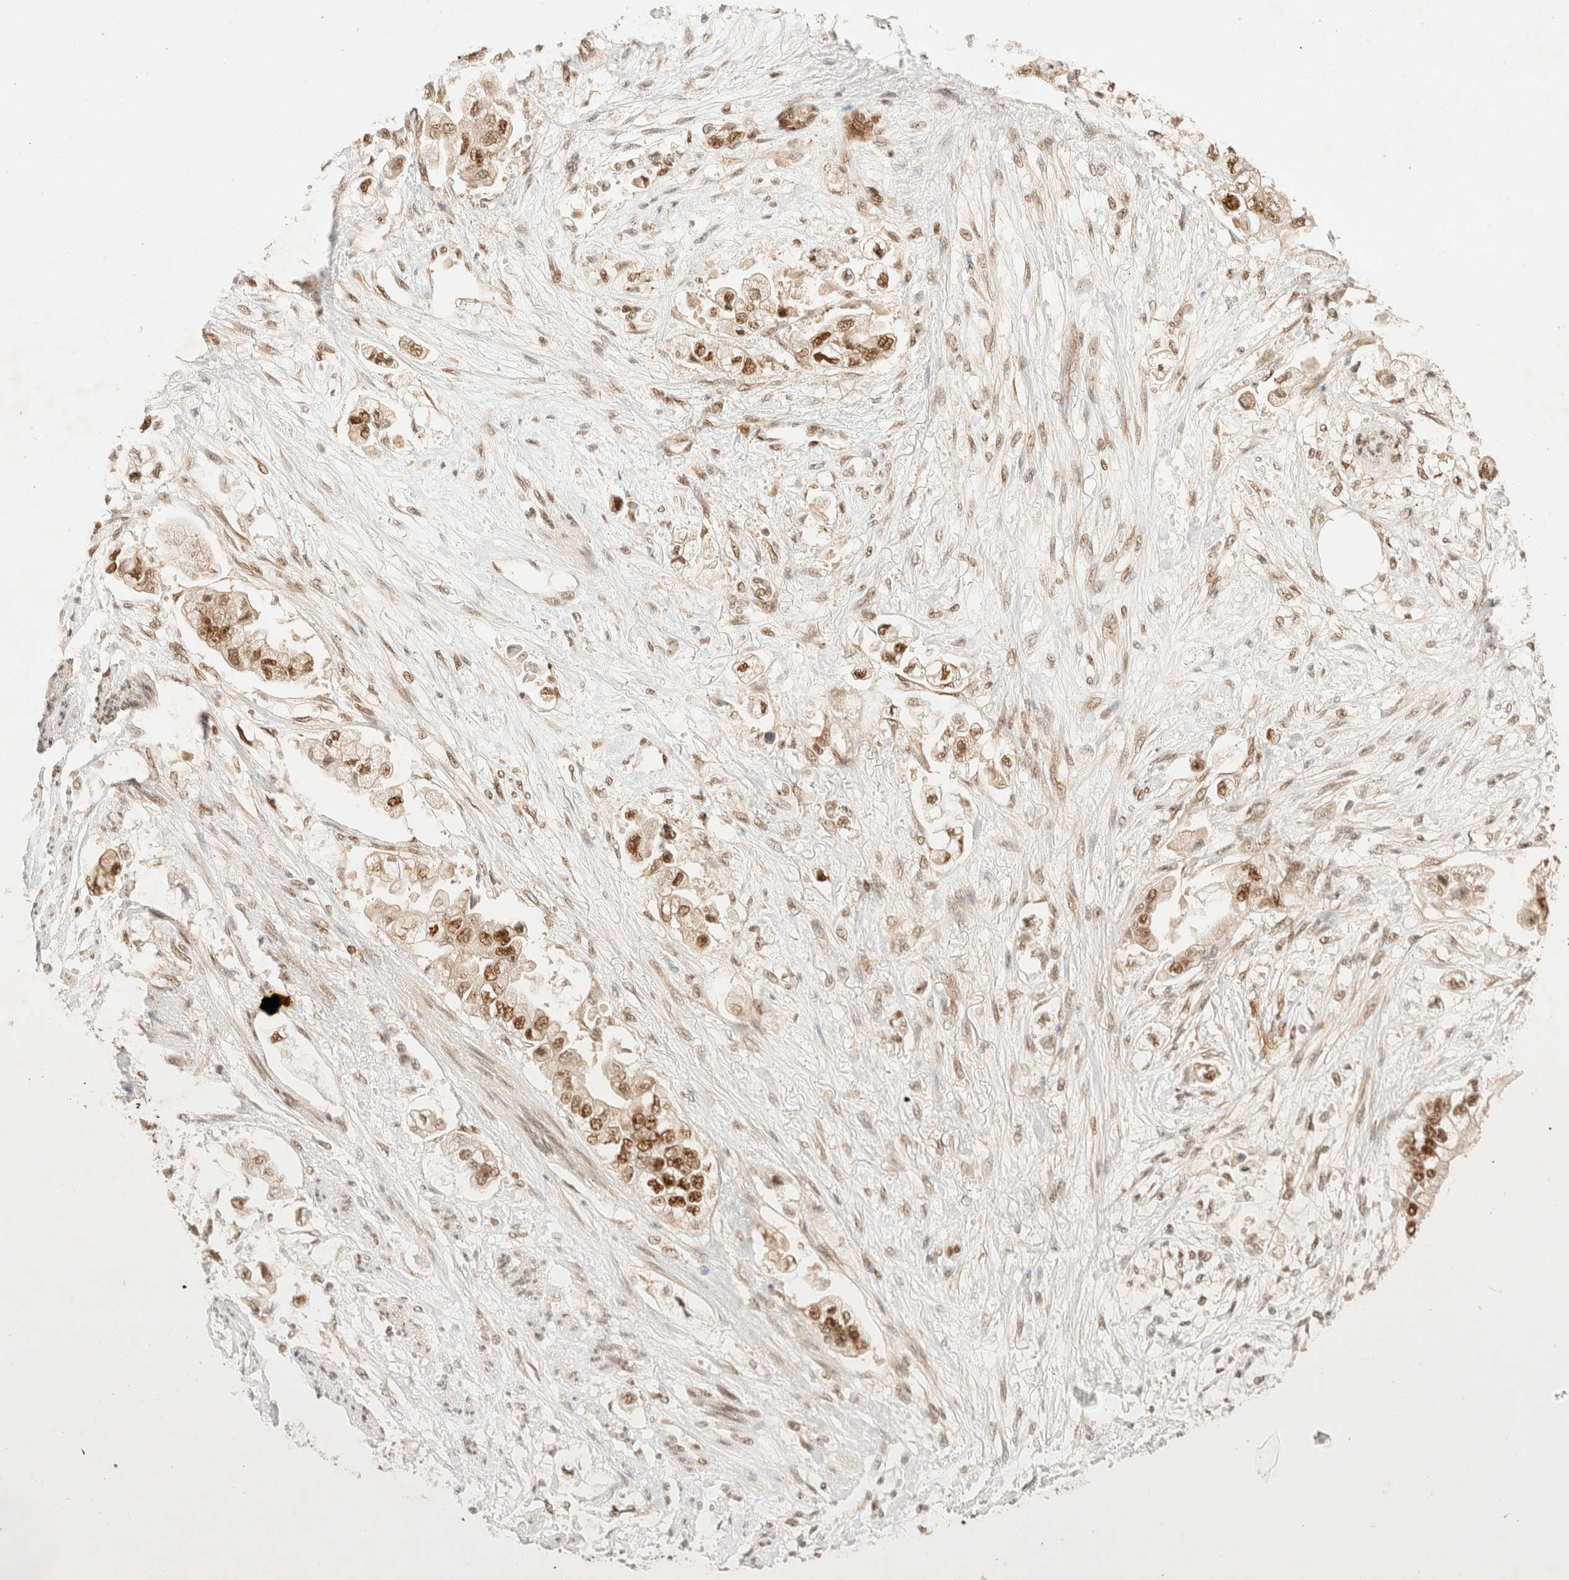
{"staining": {"intensity": "strong", "quantity": ">75%", "location": "nuclear"}, "tissue": "stomach cancer", "cell_type": "Tumor cells", "image_type": "cancer", "snomed": [{"axis": "morphology", "description": "Adenocarcinoma, NOS"}, {"axis": "topography", "description": "Stomach"}], "caption": "Stomach adenocarcinoma stained for a protein exhibits strong nuclear positivity in tumor cells.", "gene": "ZNF768", "patient": {"sex": "male", "age": 62}}